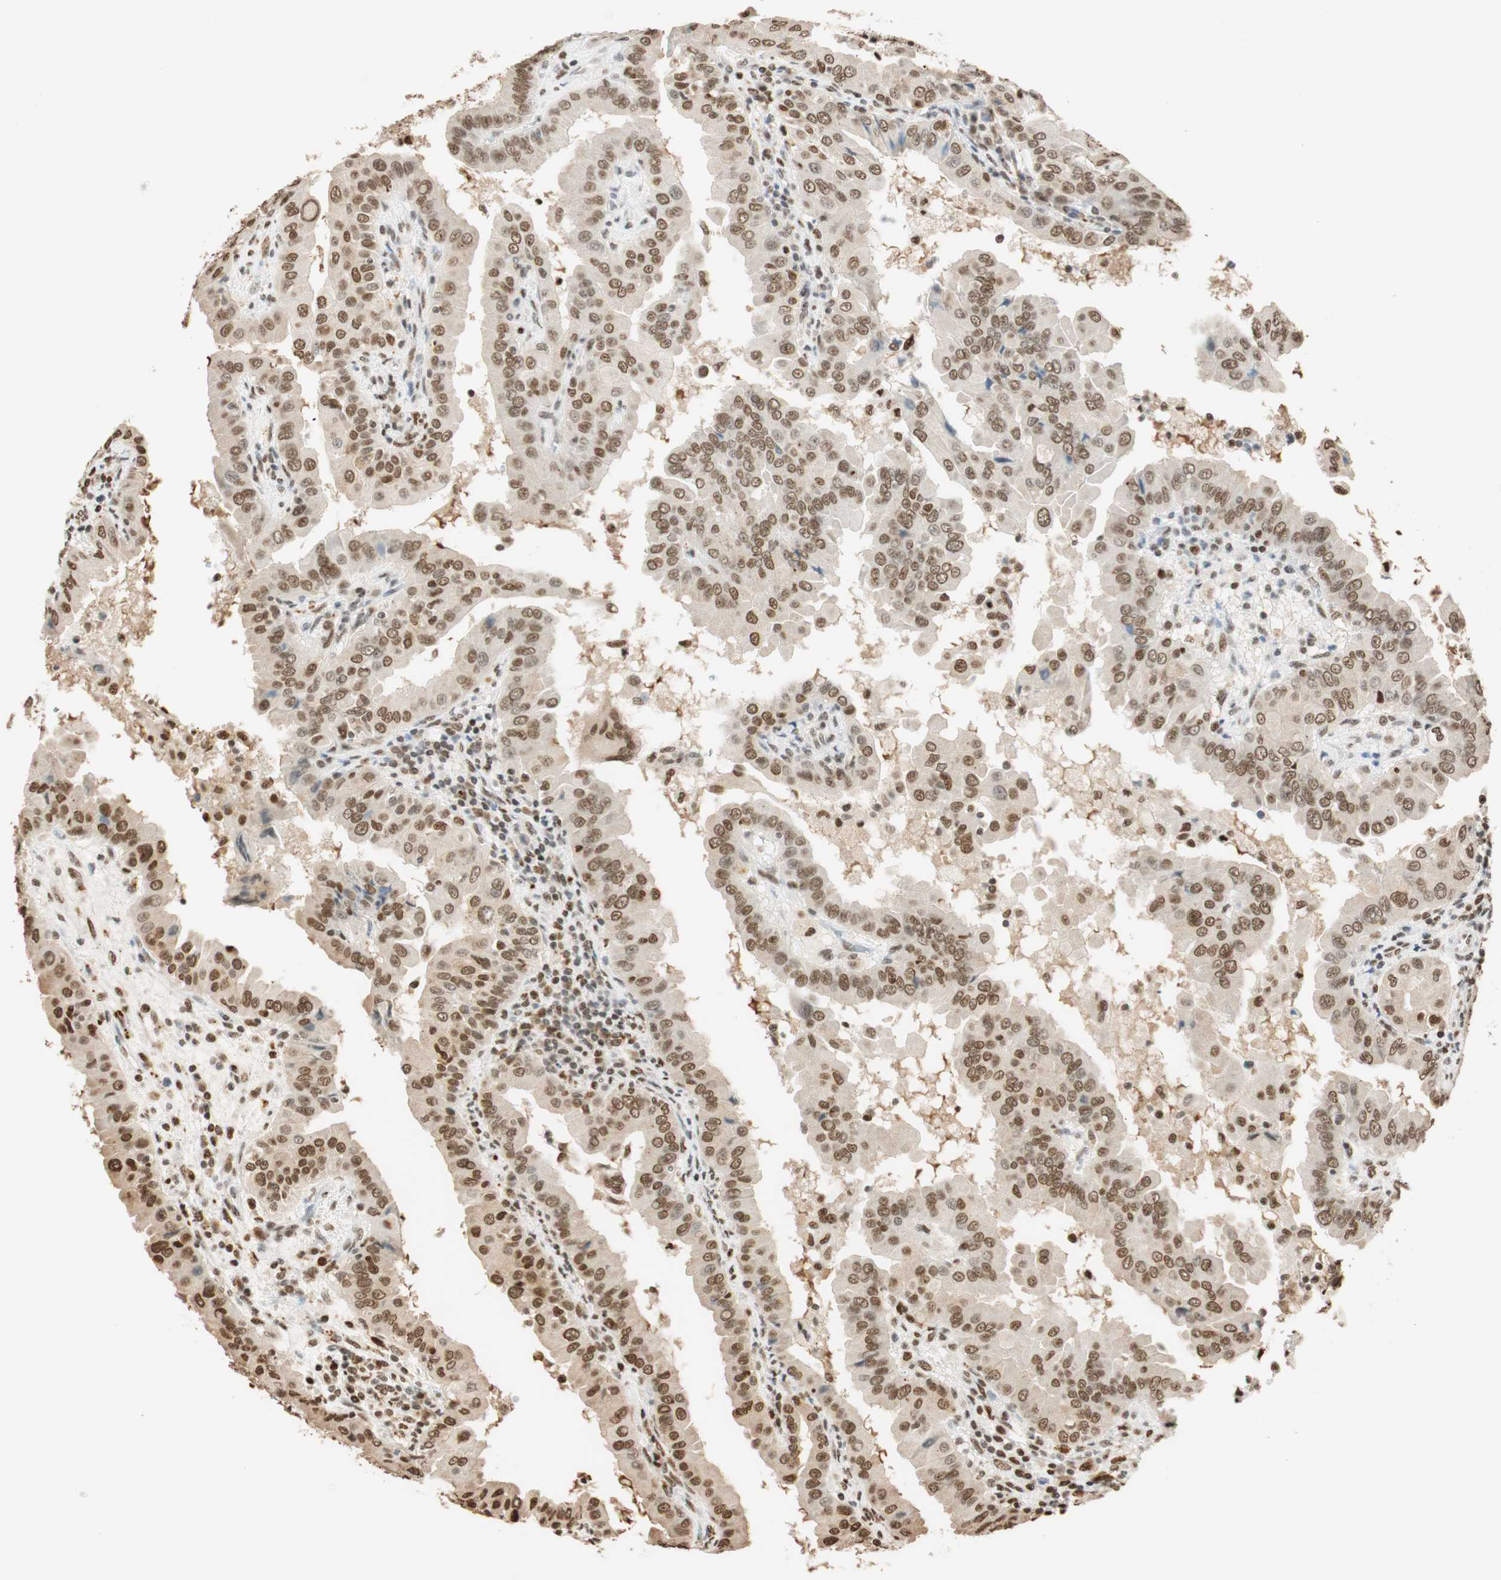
{"staining": {"intensity": "weak", "quantity": ">75%", "location": "nuclear"}, "tissue": "thyroid cancer", "cell_type": "Tumor cells", "image_type": "cancer", "snomed": [{"axis": "morphology", "description": "Papillary adenocarcinoma, NOS"}, {"axis": "topography", "description": "Thyroid gland"}], "caption": "Protein staining of thyroid cancer tissue shows weak nuclear staining in about >75% of tumor cells.", "gene": "FANCG", "patient": {"sex": "male", "age": 20}}